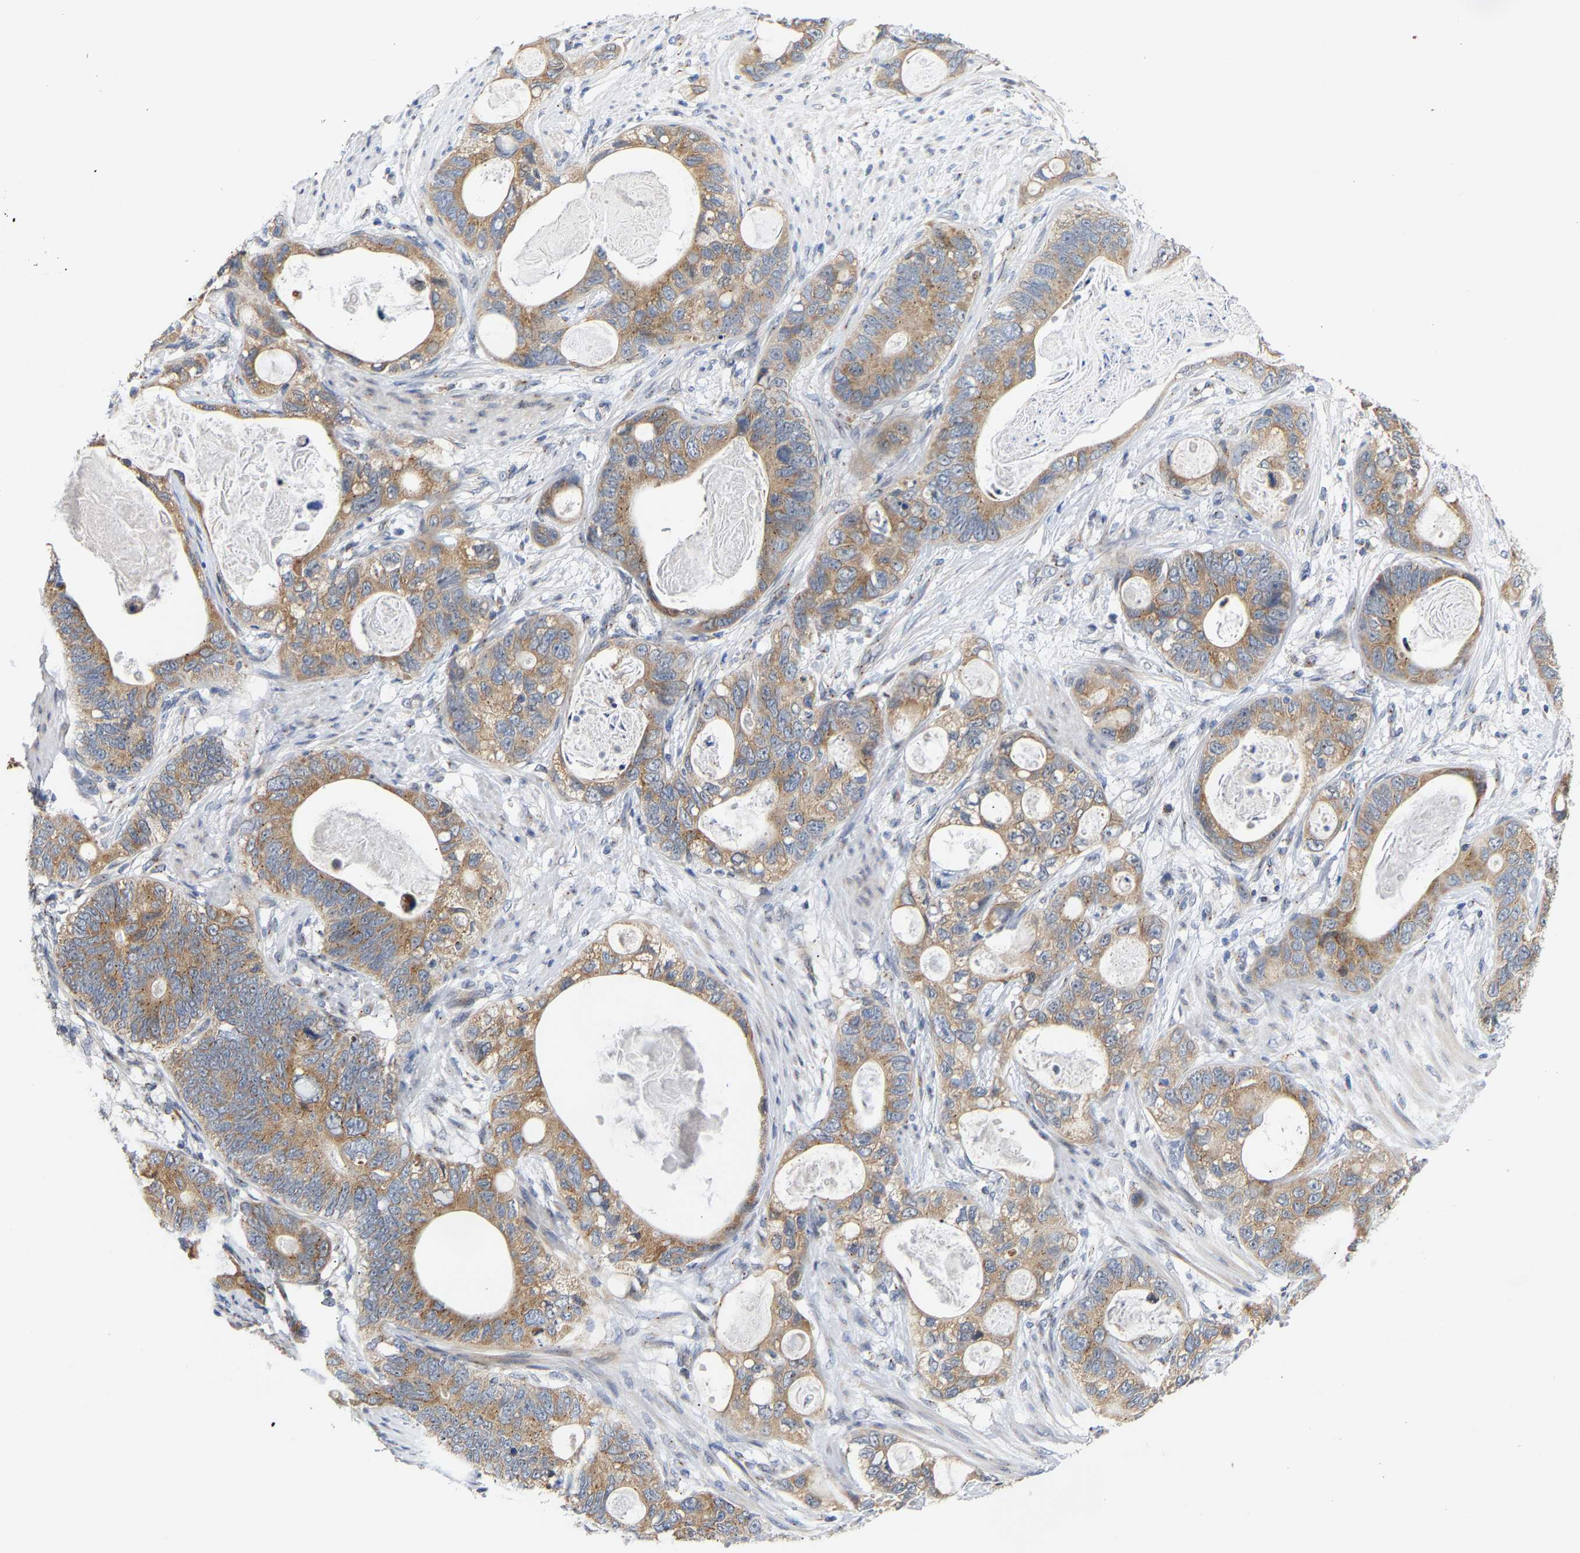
{"staining": {"intensity": "moderate", "quantity": ">75%", "location": "cytoplasmic/membranous"}, "tissue": "stomach cancer", "cell_type": "Tumor cells", "image_type": "cancer", "snomed": [{"axis": "morphology", "description": "Normal tissue, NOS"}, {"axis": "morphology", "description": "Adenocarcinoma, NOS"}, {"axis": "topography", "description": "Stomach"}], "caption": "Human stomach cancer (adenocarcinoma) stained with a brown dye shows moderate cytoplasmic/membranous positive positivity in approximately >75% of tumor cells.", "gene": "PCNT", "patient": {"sex": "female", "age": 89}}